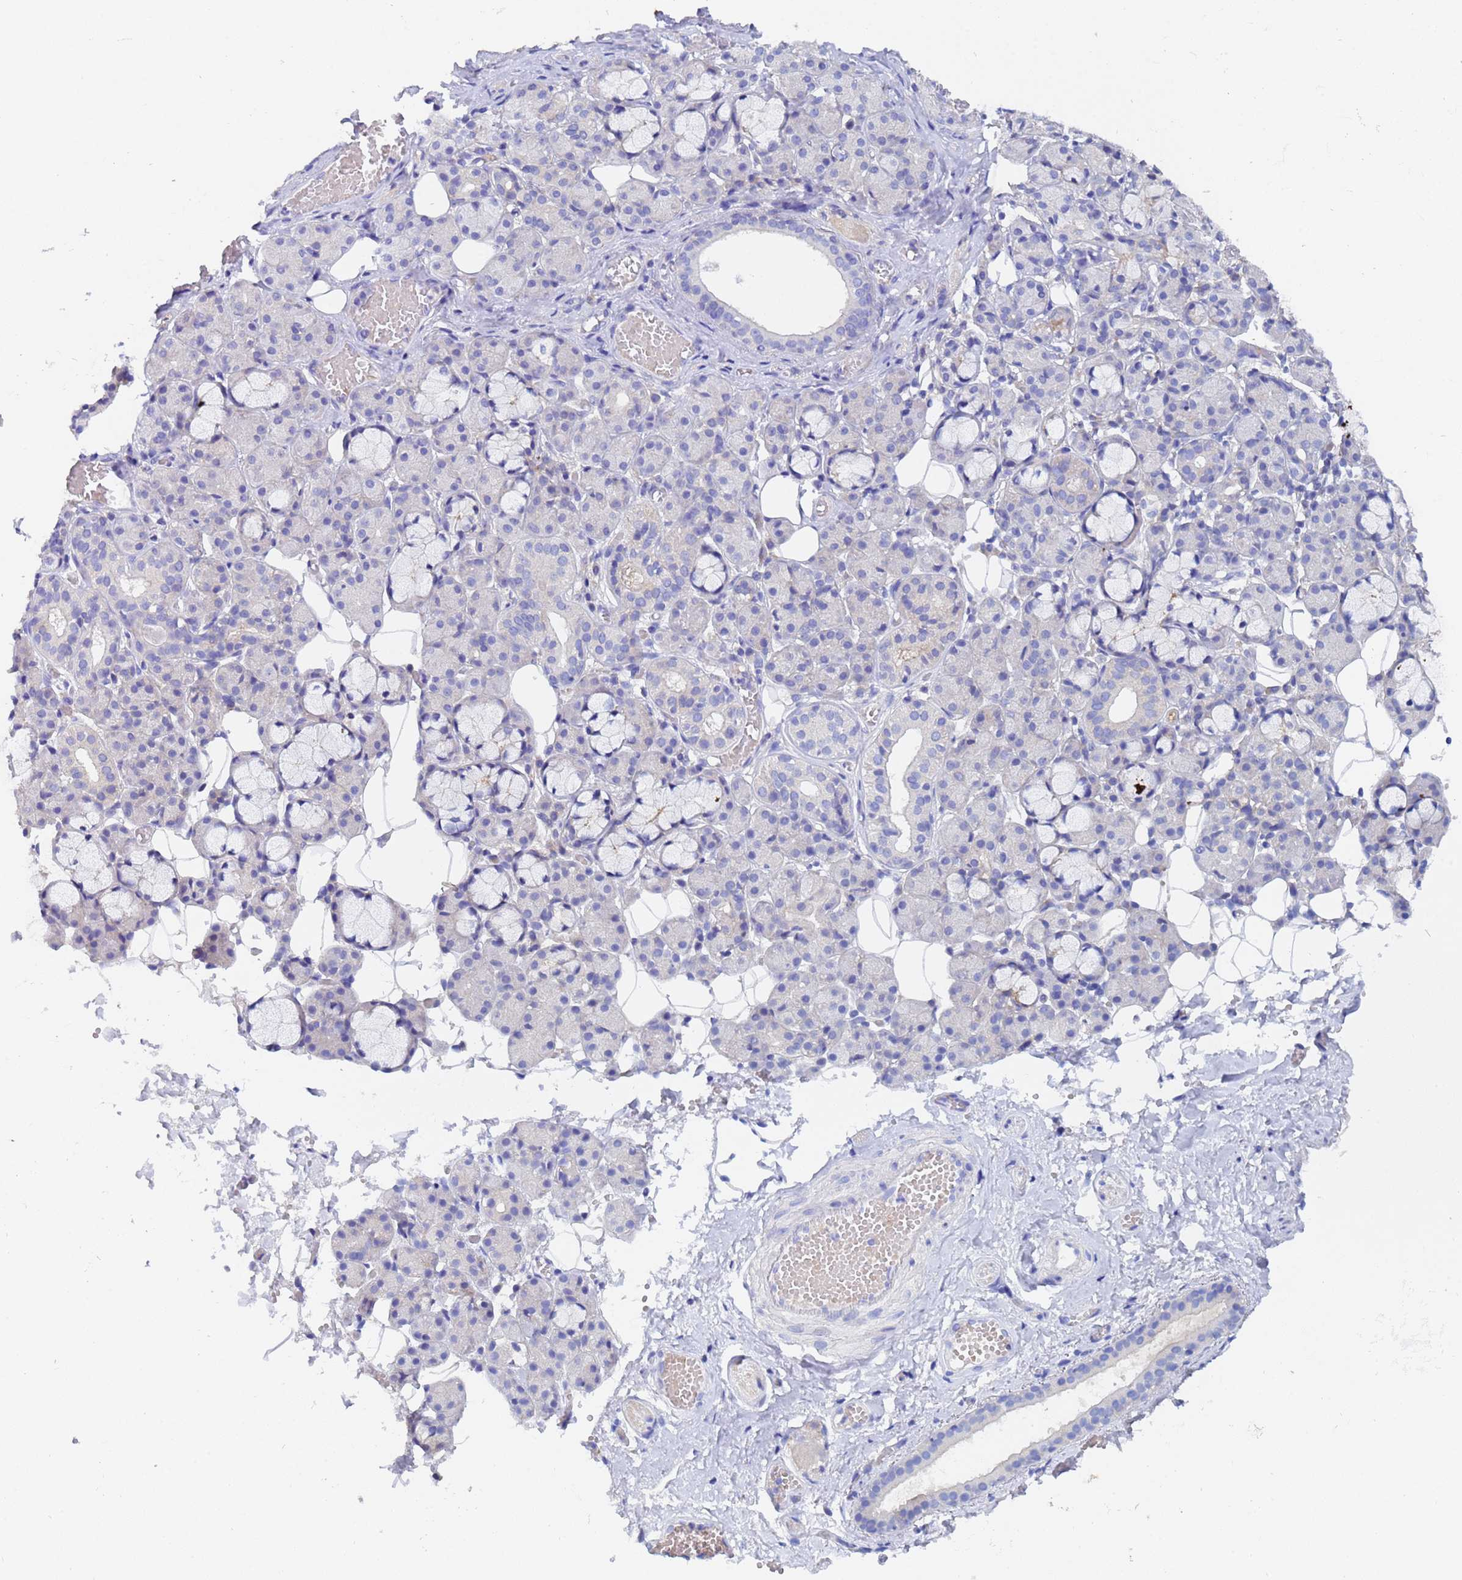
{"staining": {"intensity": "negative", "quantity": "none", "location": "none"}, "tissue": "salivary gland", "cell_type": "Glandular cells", "image_type": "normal", "snomed": [{"axis": "morphology", "description": "Normal tissue, NOS"}, {"axis": "topography", "description": "Salivary gland"}], "caption": "High power microscopy micrograph of an IHC histopathology image of normal salivary gland, revealing no significant staining in glandular cells.", "gene": "UBE2O", "patient": {"sex": "male", "age": 63}}